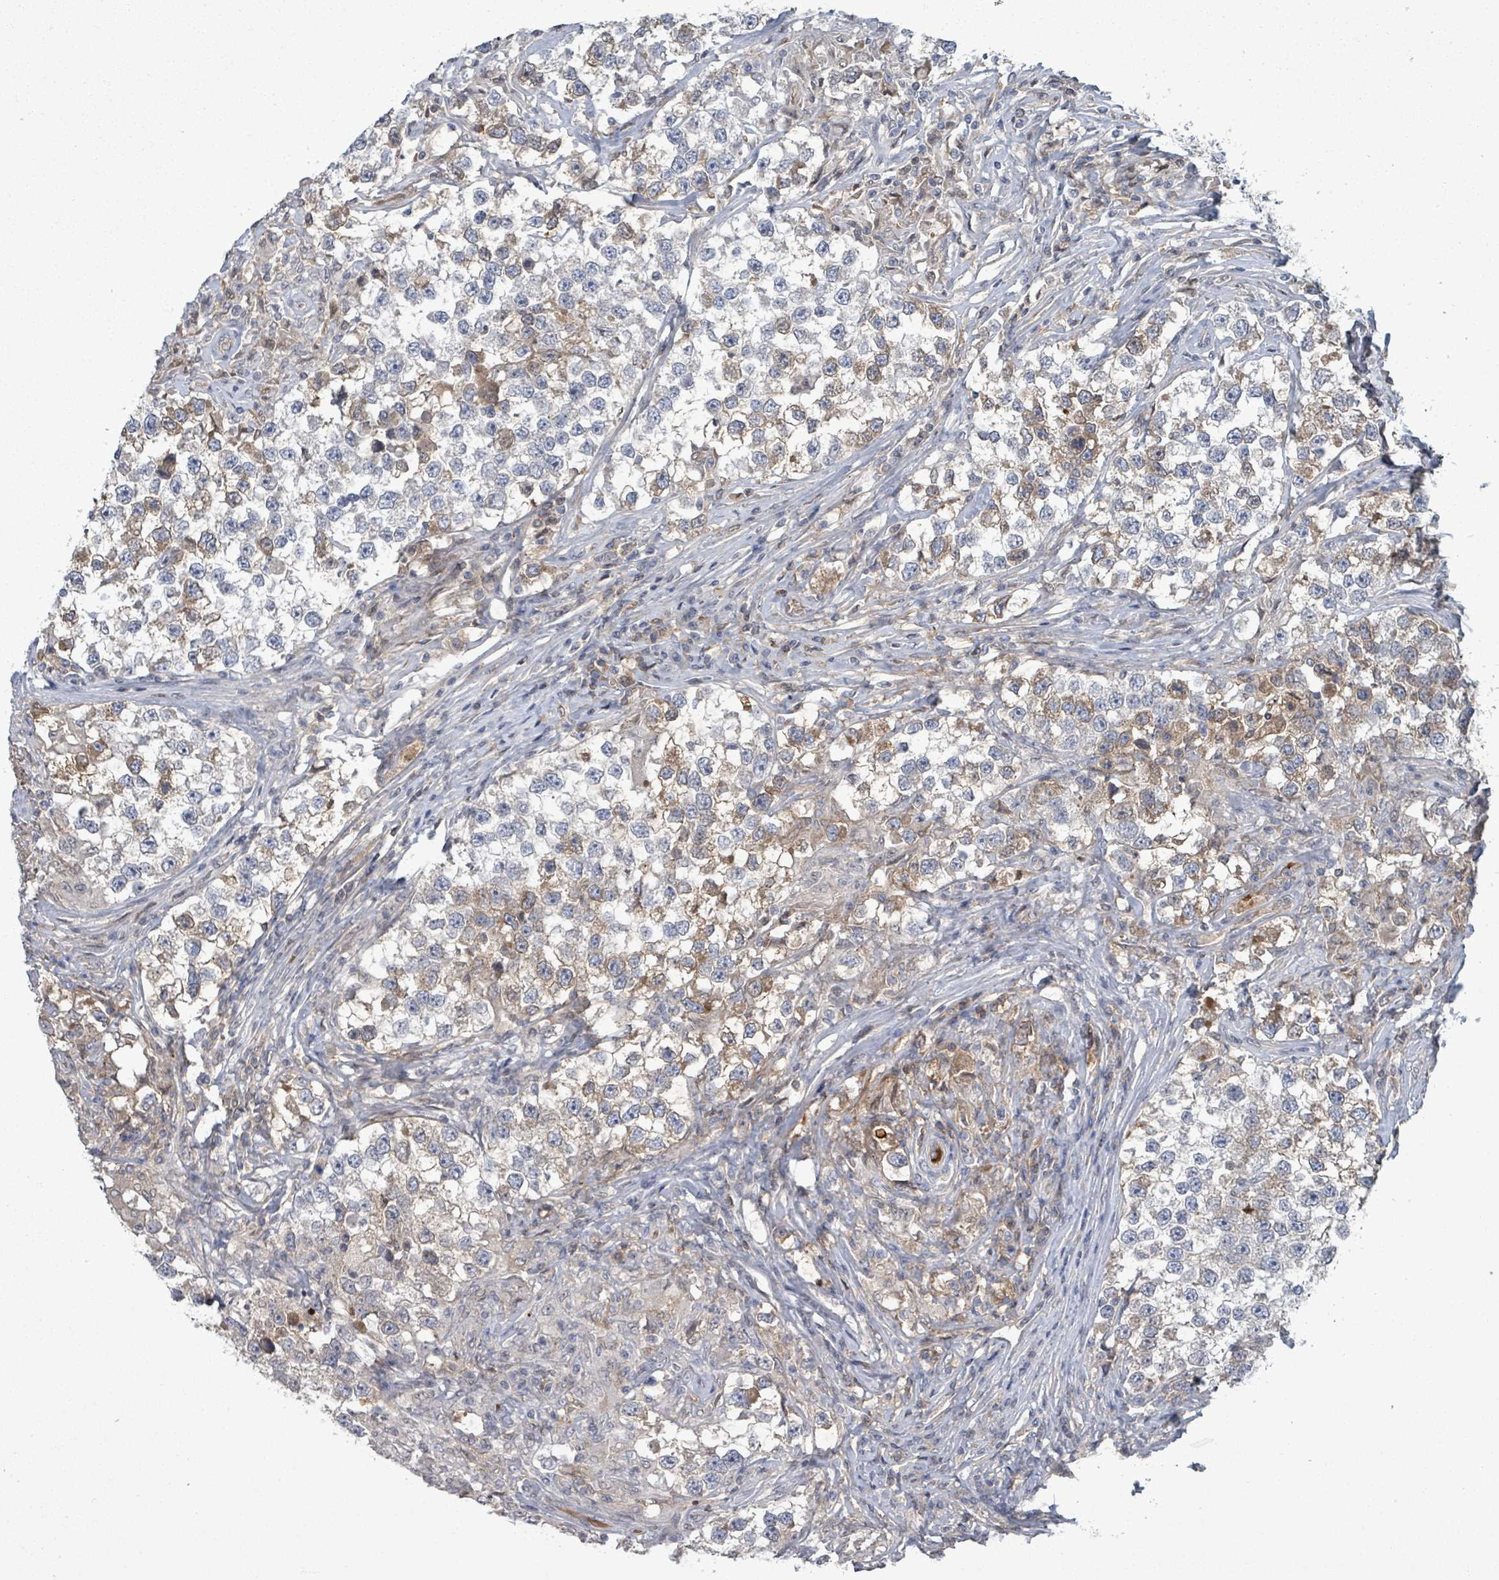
{"staining": {"intensity": "weak", "quantity": "<25%", "location": "cytoplasmic/membranous"}, "tissue": "testis cancer", "cell_type": "Tumor cells", "image_type": "cancer", "snomed": [{"axis": "morphology", "description": "Seminoma, NOS"}, {"axis": "topography", "description": "Testis"}], "caption": "Immunohistochemistry photomicrograph of human seminoma (testis) stained for a protein (brown), which demonstrates no expression in tumor cells.", "gene": "GRM8", "patient": {"sex": "male", "age": 46}}